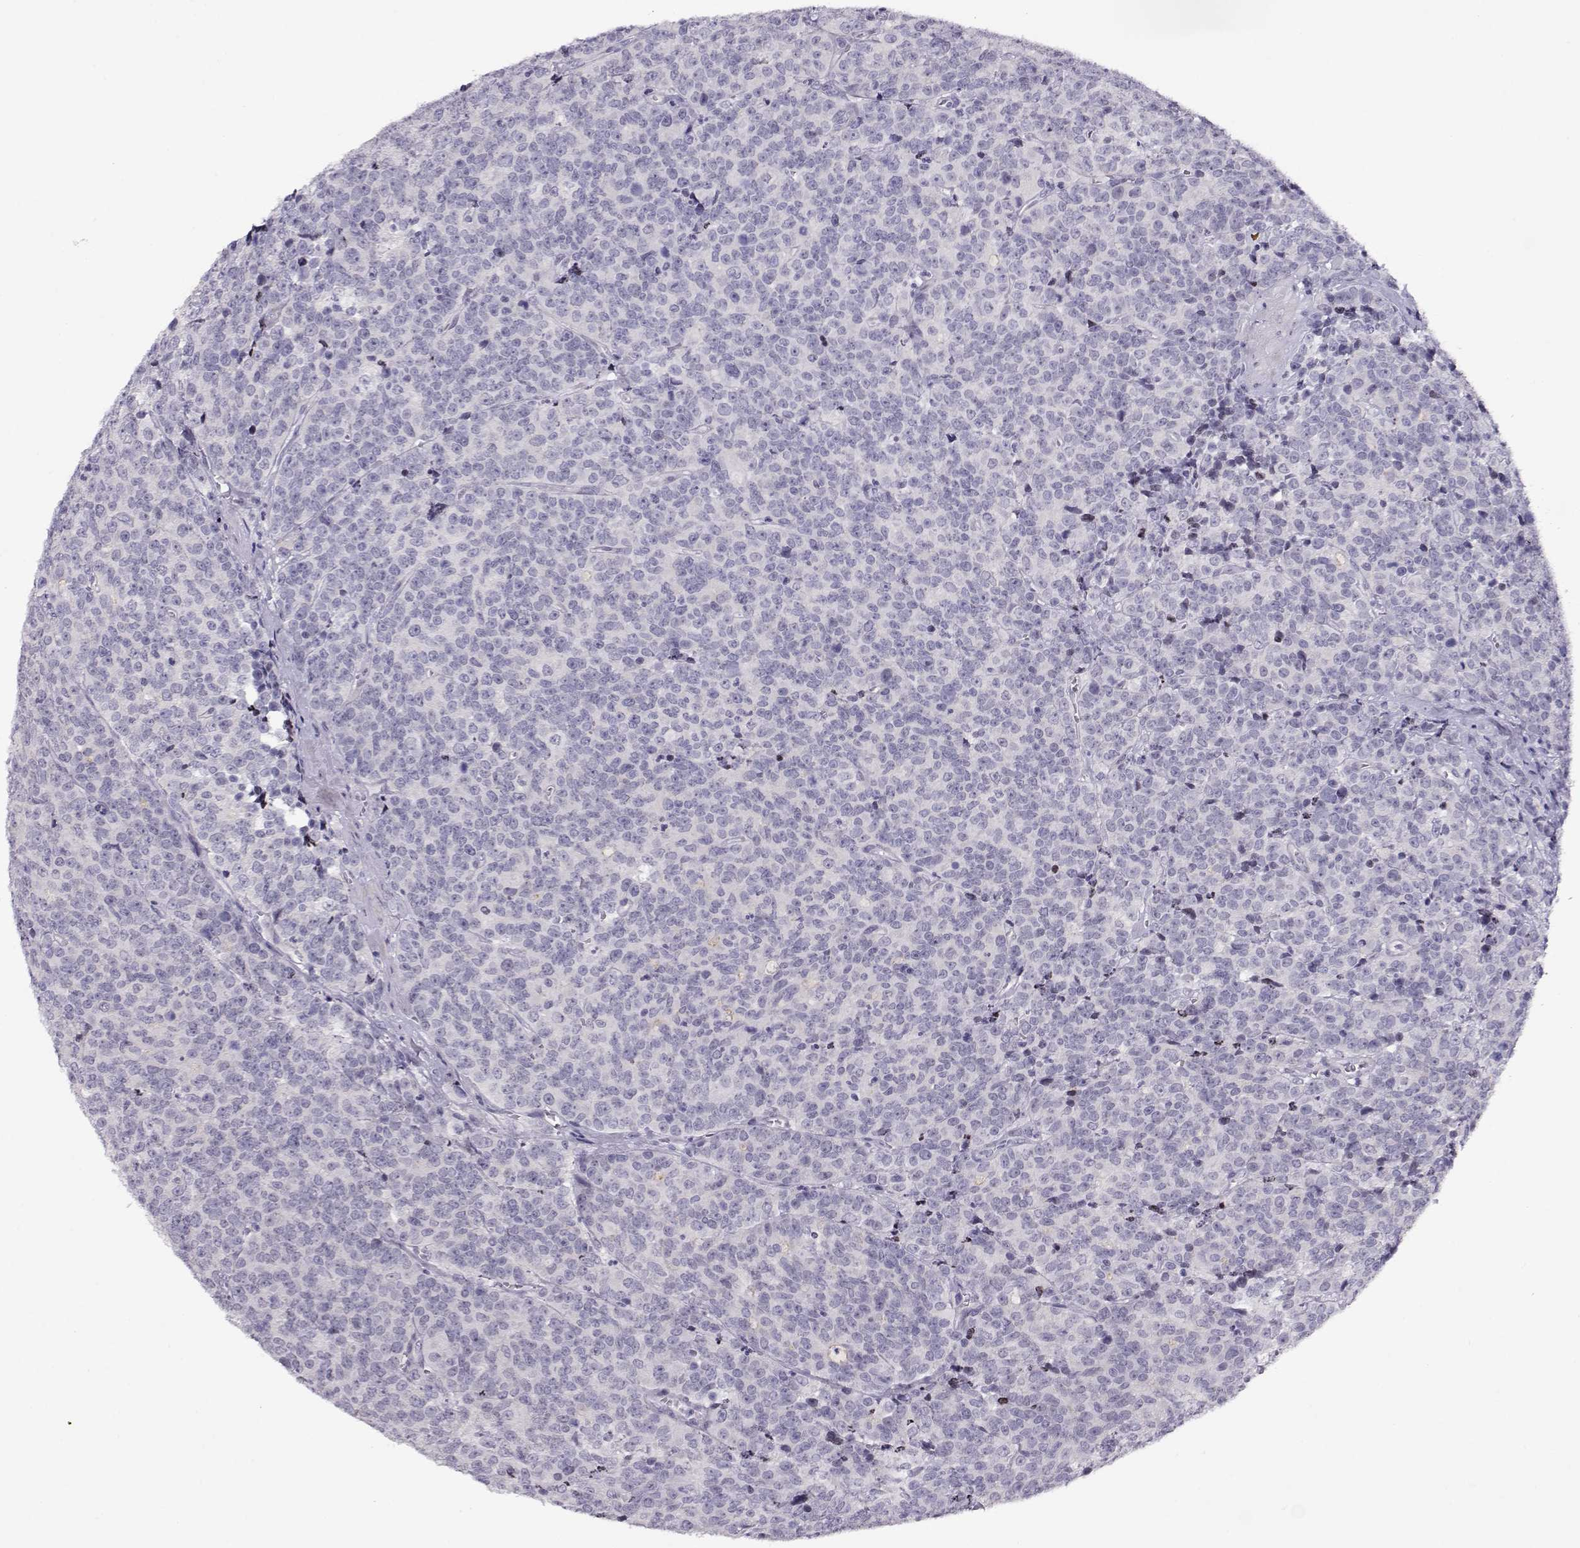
{"staining": {"intensity": "negative", "quantity": "none", "location": "none"}, "tissue": "prostate cancer", "cell_type": "Tumor cells", "image_type": "cancer", "snomed": [{"axis": "morphology", "description": "Adenocarcinoma, NOS"}, {"axis": "topography", "description": "Prostate"}], "caption": "The immunohistochemistry photomicrograph has no significant positivity in tumor cells of adenocarcinoma (prostate) tissue.", "gene": "CRX", "patient": {"sex": "male", "age": 67}}